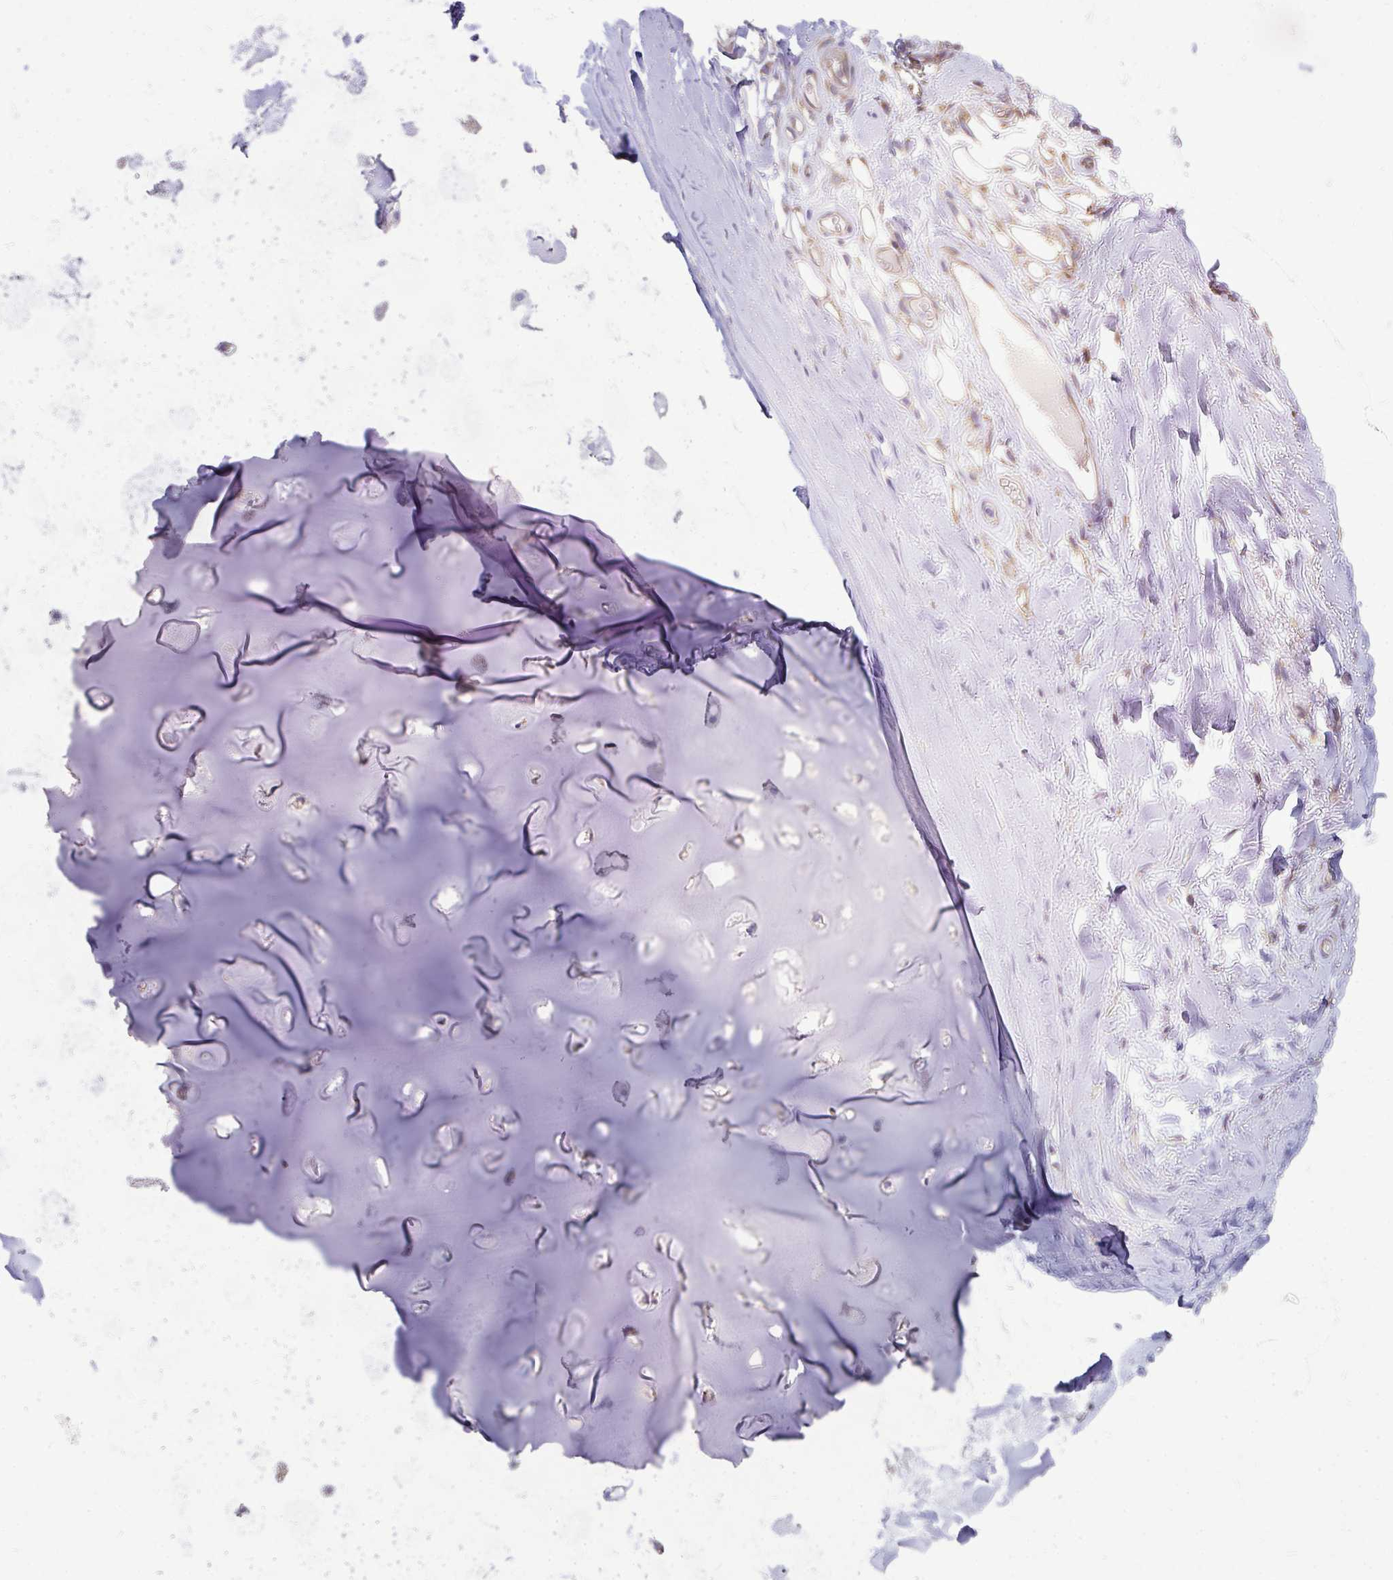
{"staining": {"intensity": "negative", "quantity": "none", "location": "none"}, "tissue": "soft tissue", "cell_type": "Chondrocytes", "image_type": "normal", "snomed": [{"axis": "morphology", "description": "Normal tissue, NOS"}, {"axis": "topography", "description": "Cartilage tissue"}, {"axis": "topography", "description": "Nasopharynx"}, {"axis": "topography", "description": "Thyroid gland"}], "caption": "This is an immunohistochemistry (IHC) image of normal human soft tissue. There is no positivity in chondrocytes.", "gene": "RPLP2", "patient": {"sex": "male", "age": 63}}